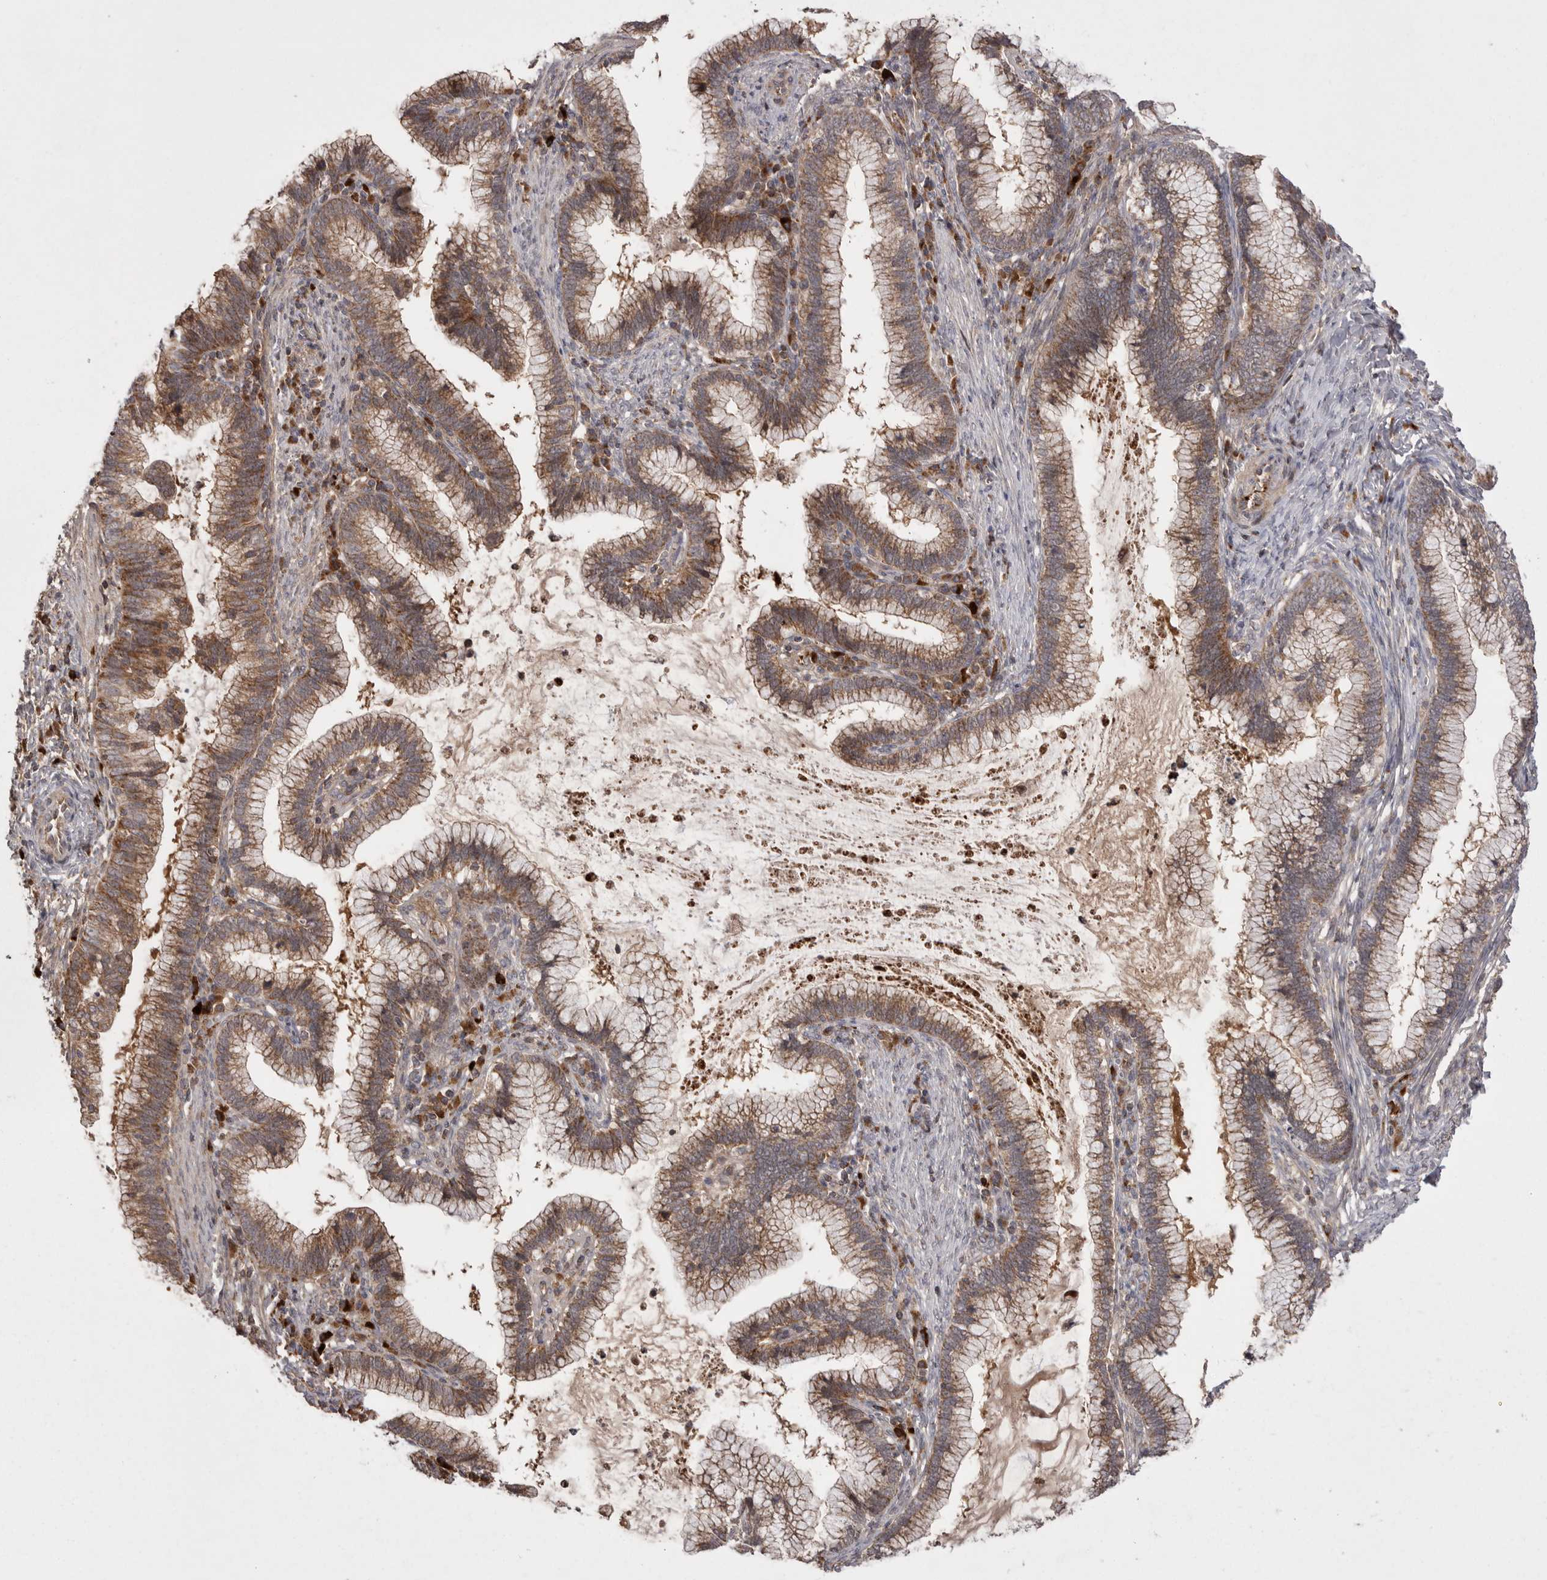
{"staining": {"intensity": "moderate", "quantity": ">75%", "location": "cytoplasmic/membranous"}, "tissue": "cervical cancer", "cell_type": "Tumor cells", "image_type": "cancer", "snomed": [{"axis": "morphology", "description": "Adenocarcinoma, NOS"}, {"axis": "topography", "description": "Cervix"}], "caption": "Moderate cytoplasmic/membranous positivity is identified in about >75% of tumor cells in cervical cancer (adenocarcinoma). (Brightfield microscopy of DAB IHC at high magnification).", "gene": "KYAT3", "patient": {"sex": "female", "age": 36}}